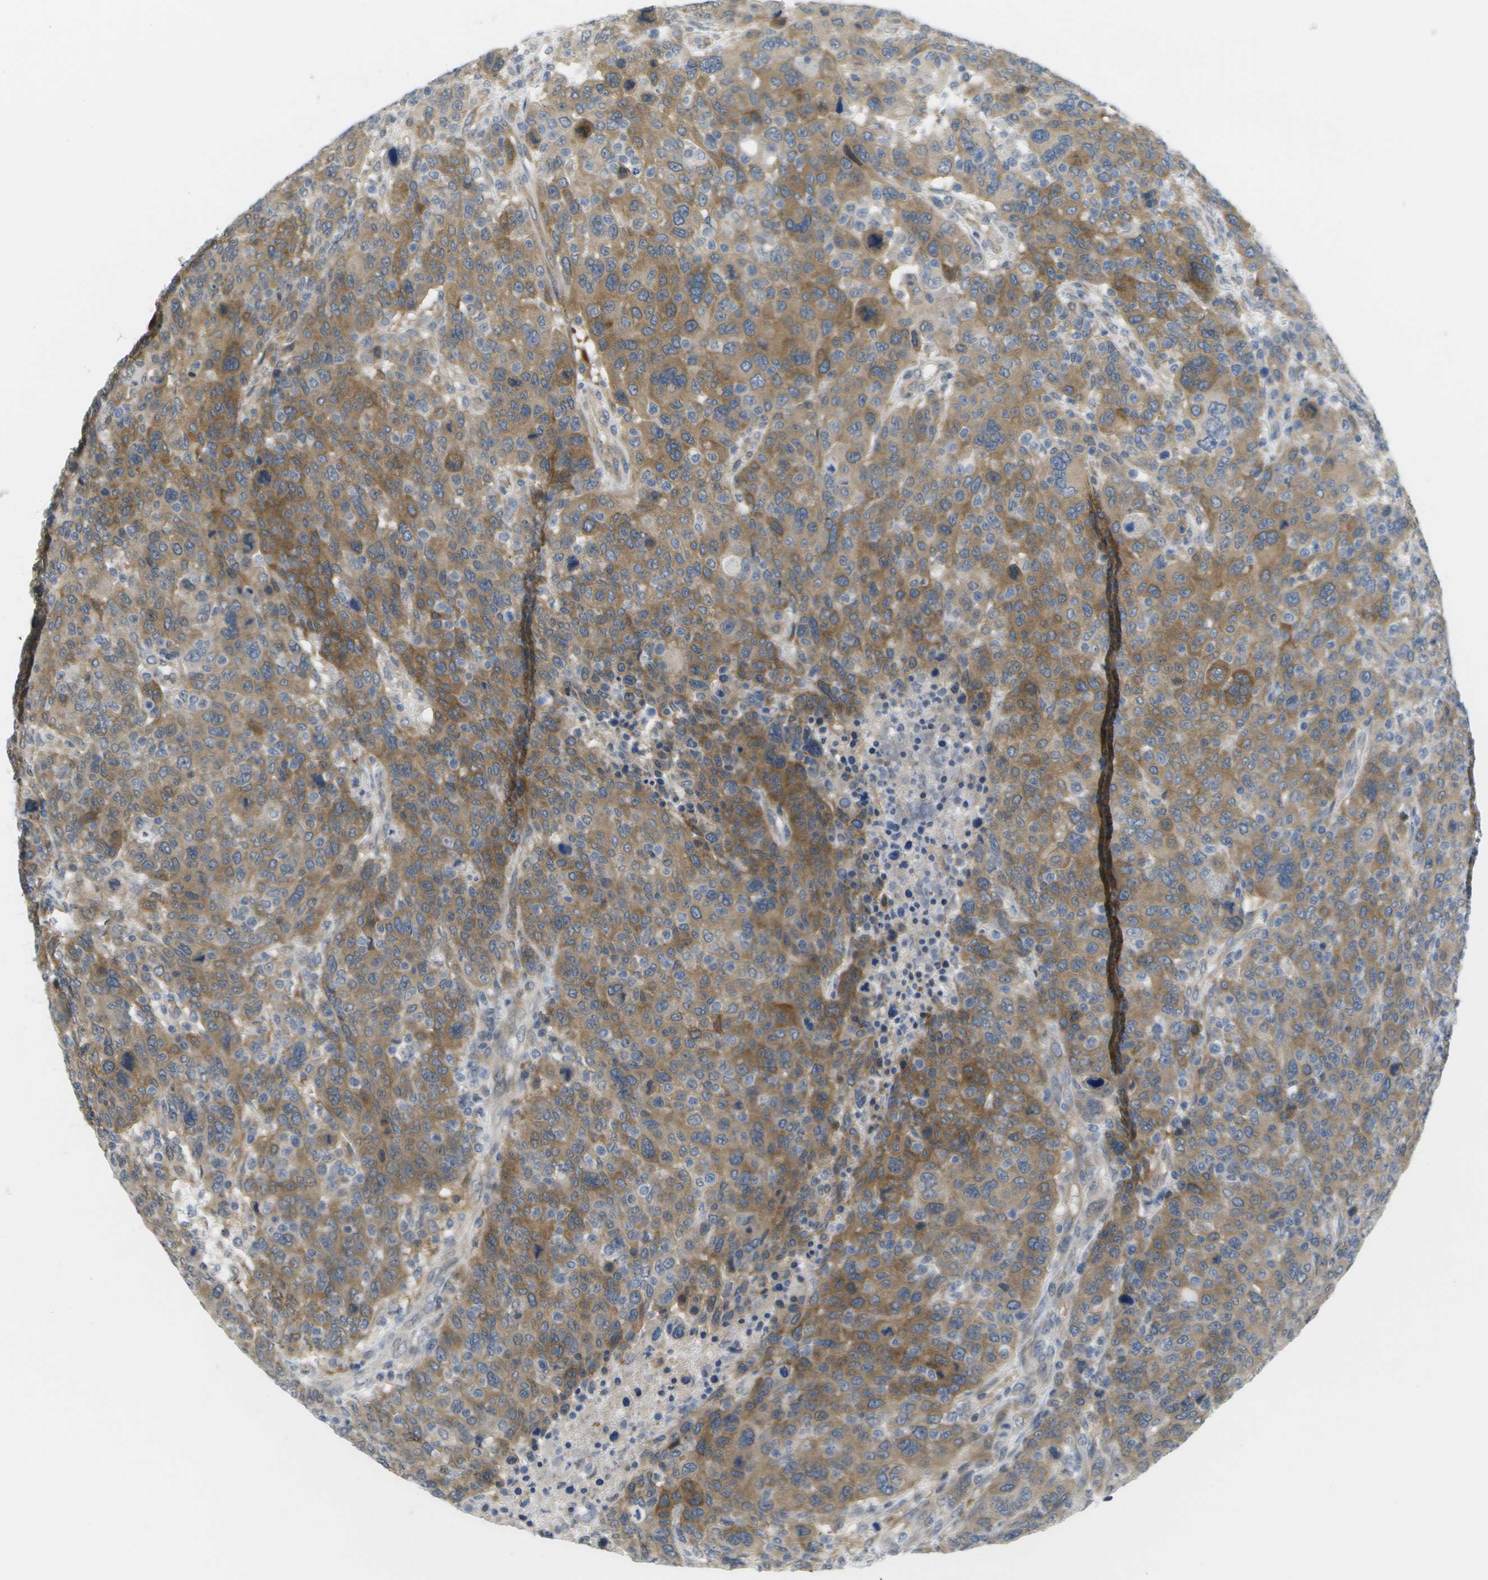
{"staining": {"intensity": "moderate", "quantity": ">75%", "location": "cytoplasmic/membranous"}, "tissue": "breast cancer", "cell_type": "Tumor cells", "image_type": "cancer", "snomed": [{"axis": "morphology", "description": "Duct carcinoma"}, {"axis": "topography", "description": "Breast"}], "caption": "DAB (3,3'-diaminobenzidine) immunohistochemical staining of human breast cancer (intraductal carcinoma) demonstrates moderate cytoplasmic/membranous protein expression in about >75% of tumor cells.", "gene": "MARCHF8", "patient": {"sex": "female", "age": 50}}